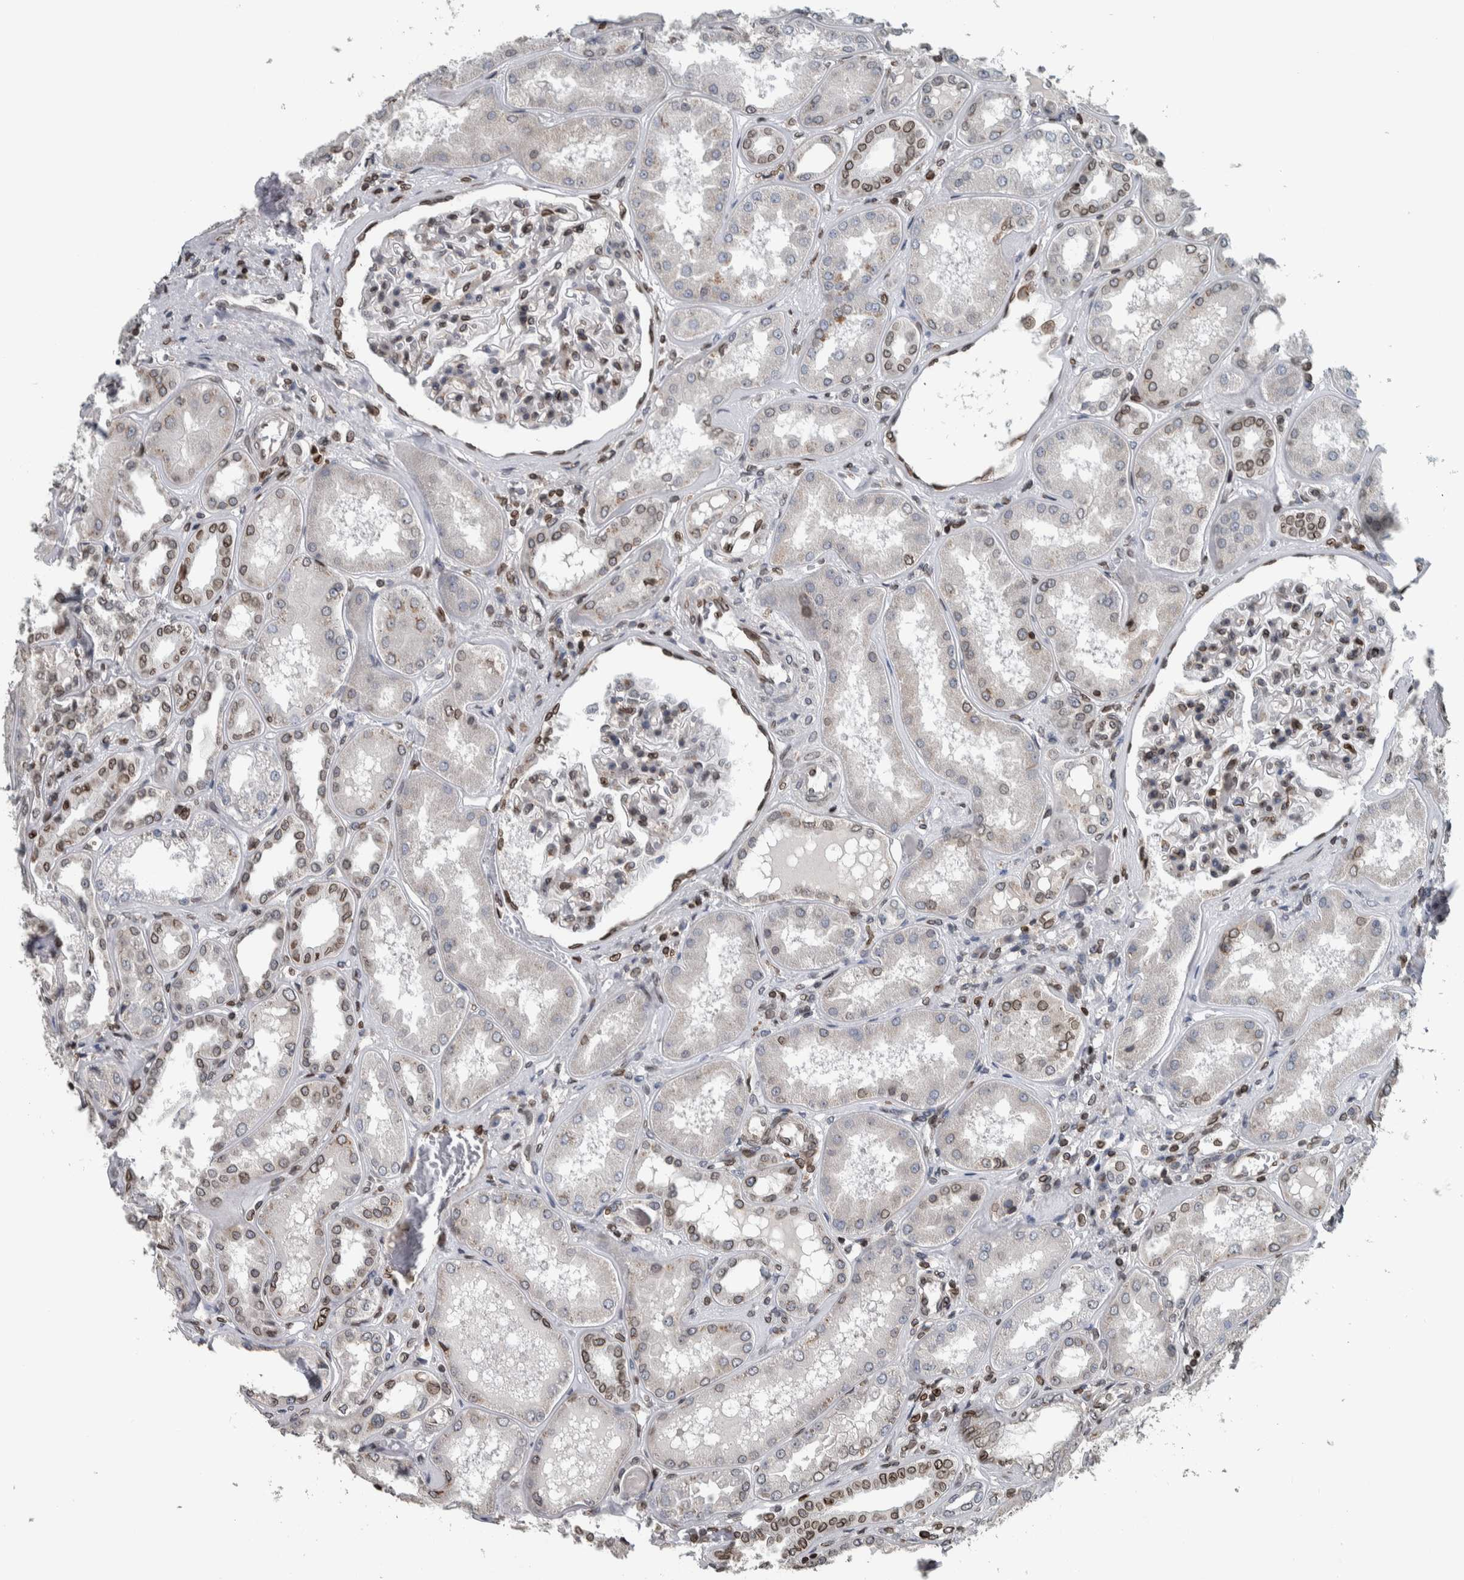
{"staining": {"intensity": "moderate", "quantity": "25%-75%", "location": "cytoplasmic/membranous,nuclear"}, "tissue": "kidney", "cell_type": "Cells in glomeruli", "image_type": "normal", "snomed": [{"axis": "morphology", "description": "Normal tissue, NOS"}, {"axis": "topography", "description": "Kidney"}], "caption": "Human kidney stained for a protein (brown) displays moderate cytoplasmic/membranous,nuclear positive expression in about 25%-75% of cells in glomeruli.", "gene": "FAM135B", "patient": {"sex": "female", "age": 56}}